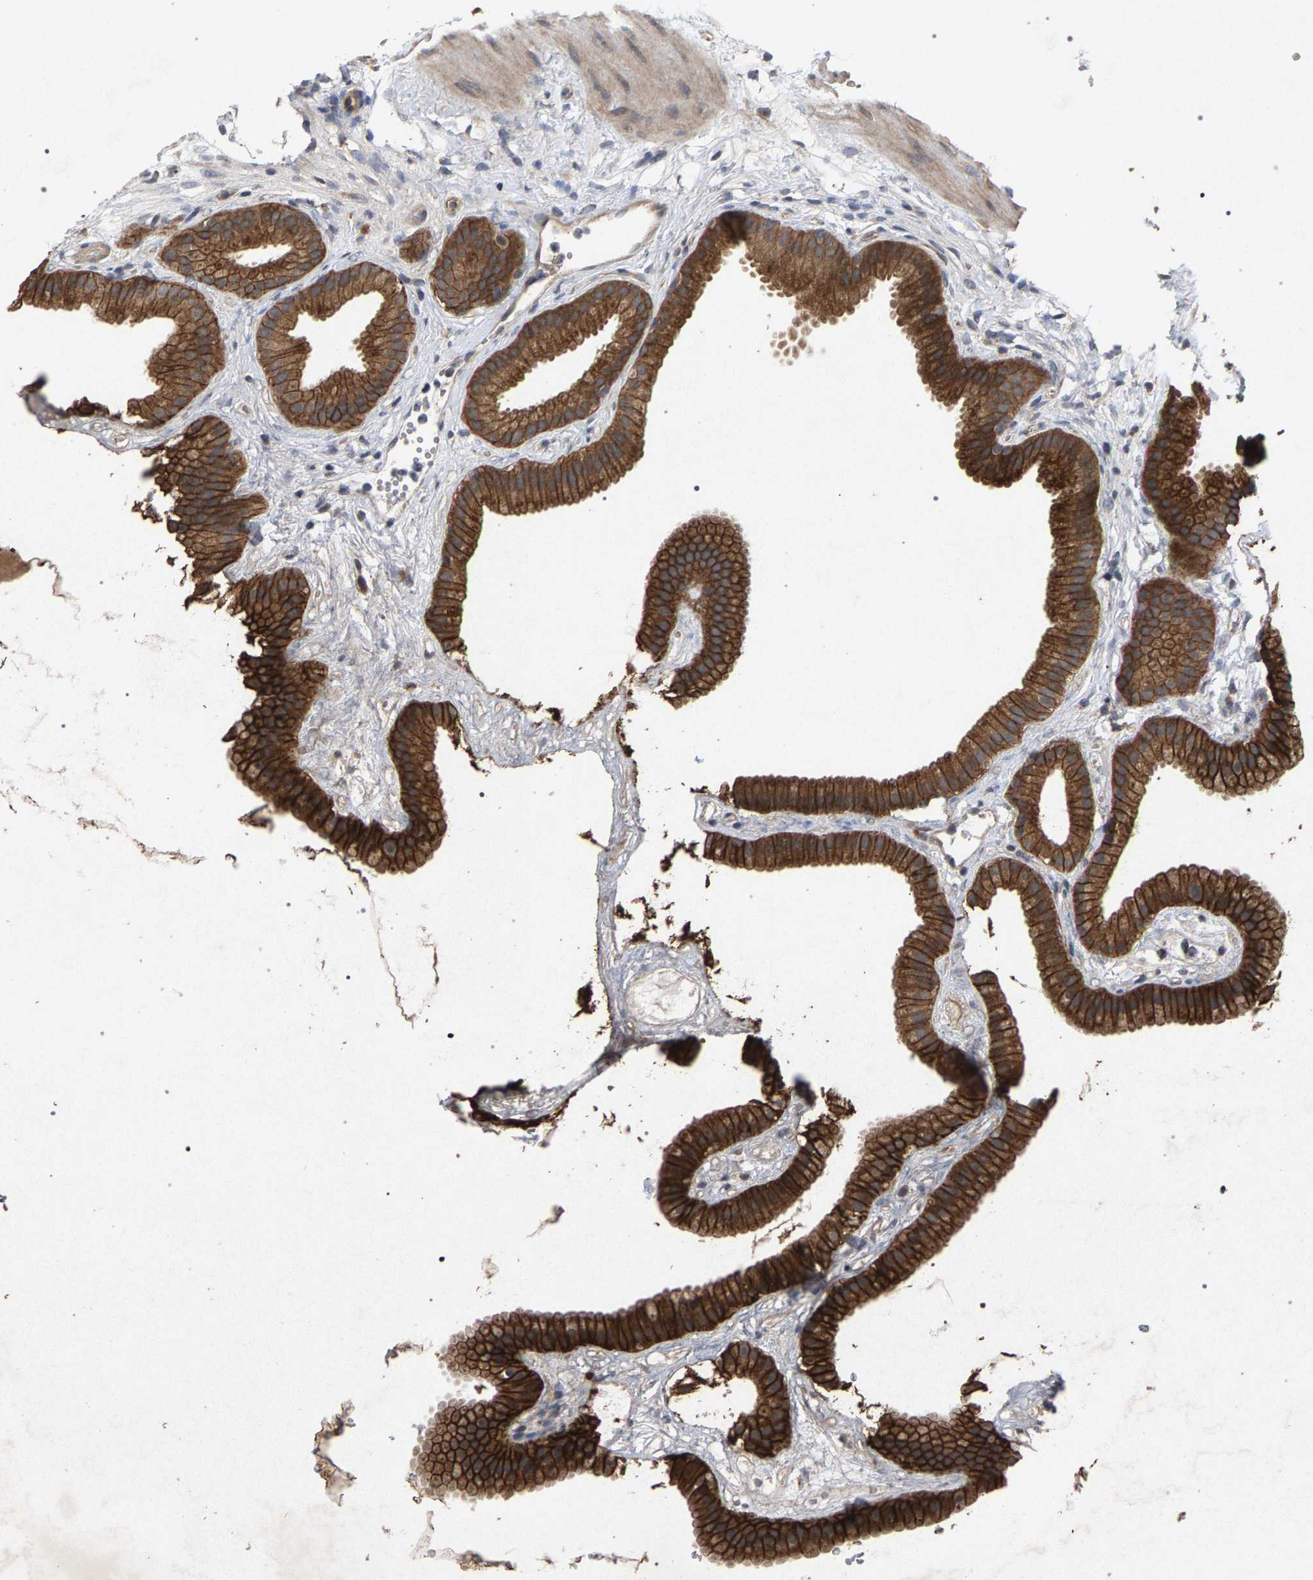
{"staining": {"intensity": "strong", "quantity": ">75%", "location": "cytoplasmic/membranous"}, "tissue": "gallbladder", "cell_type": "Glandular cells", "image_type": "normal", "snomed": [{"axis": "morphology", "description": "Normal tissue, NOS"}, {"axis": "topography", "description": "Gallbladder"}], "caption": "This is a photomicrograph of IHC staining of normal gallbladder, which shows strong staining in the cytoplasmic/membranous of glandular cells.", "gene": "SLC4A4", "patient": {"sex": "female", "age": 64}}